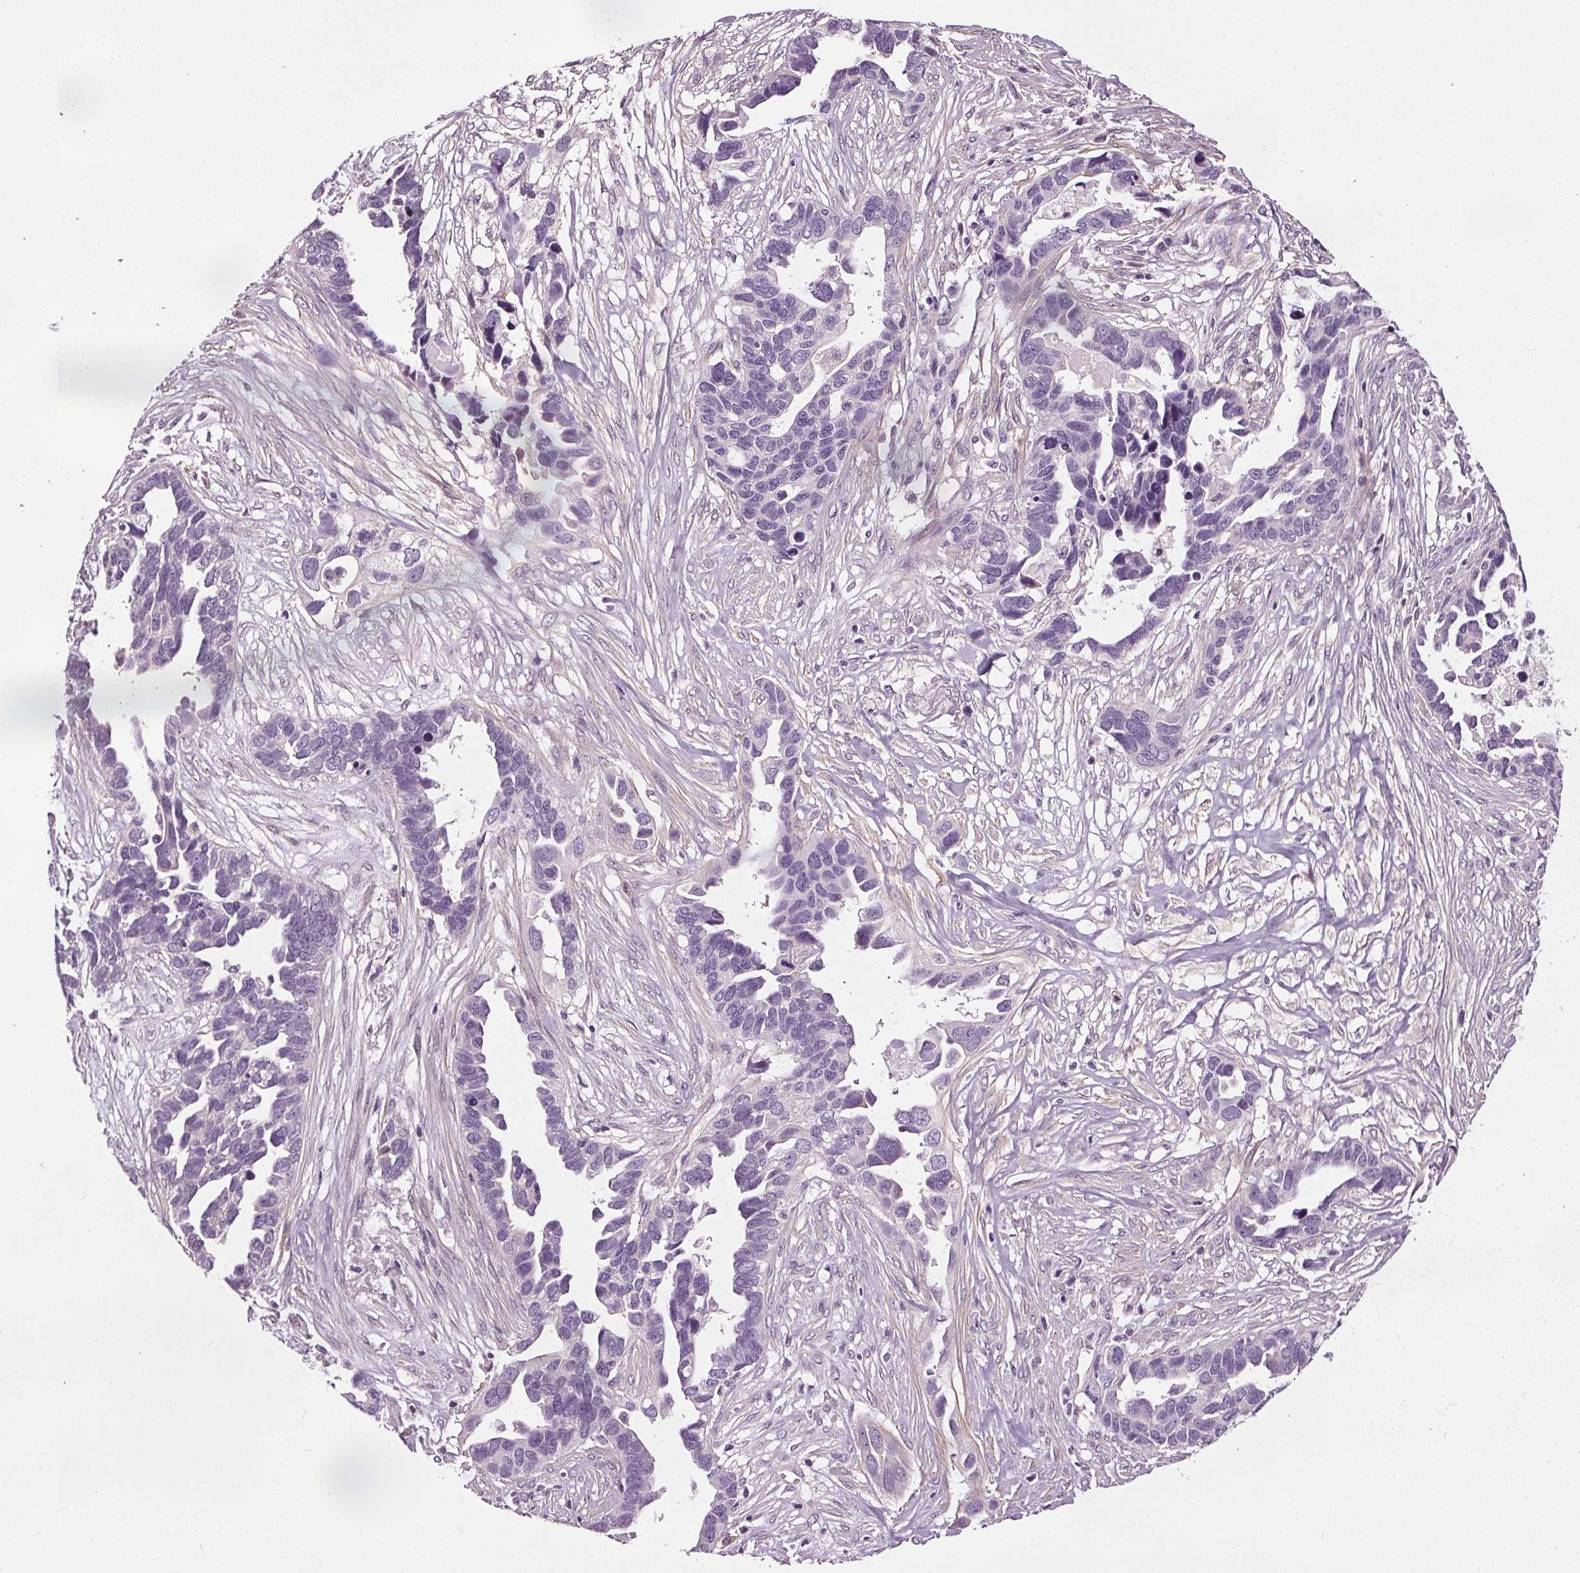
{"staining": {"intensity": "negative", "quantity": "none", "location": "none"}, "tissue": "ovarian cancer", "cell_type": "Tumor cells", "image_type": "cancer", "snomed": [{"axis": "morphology", "description": "Cystadenocarcinoma, serous, NOS"}, {"axis": "topography", "description": "Ovary"}], "caption": "Immunohistochemistry (IHC) of human ovarian serous cystadenocarcinoma exhibits no expression in tumor cells.", "gene": "RASA1", "patient": {"sex": "female", "age": 54}}